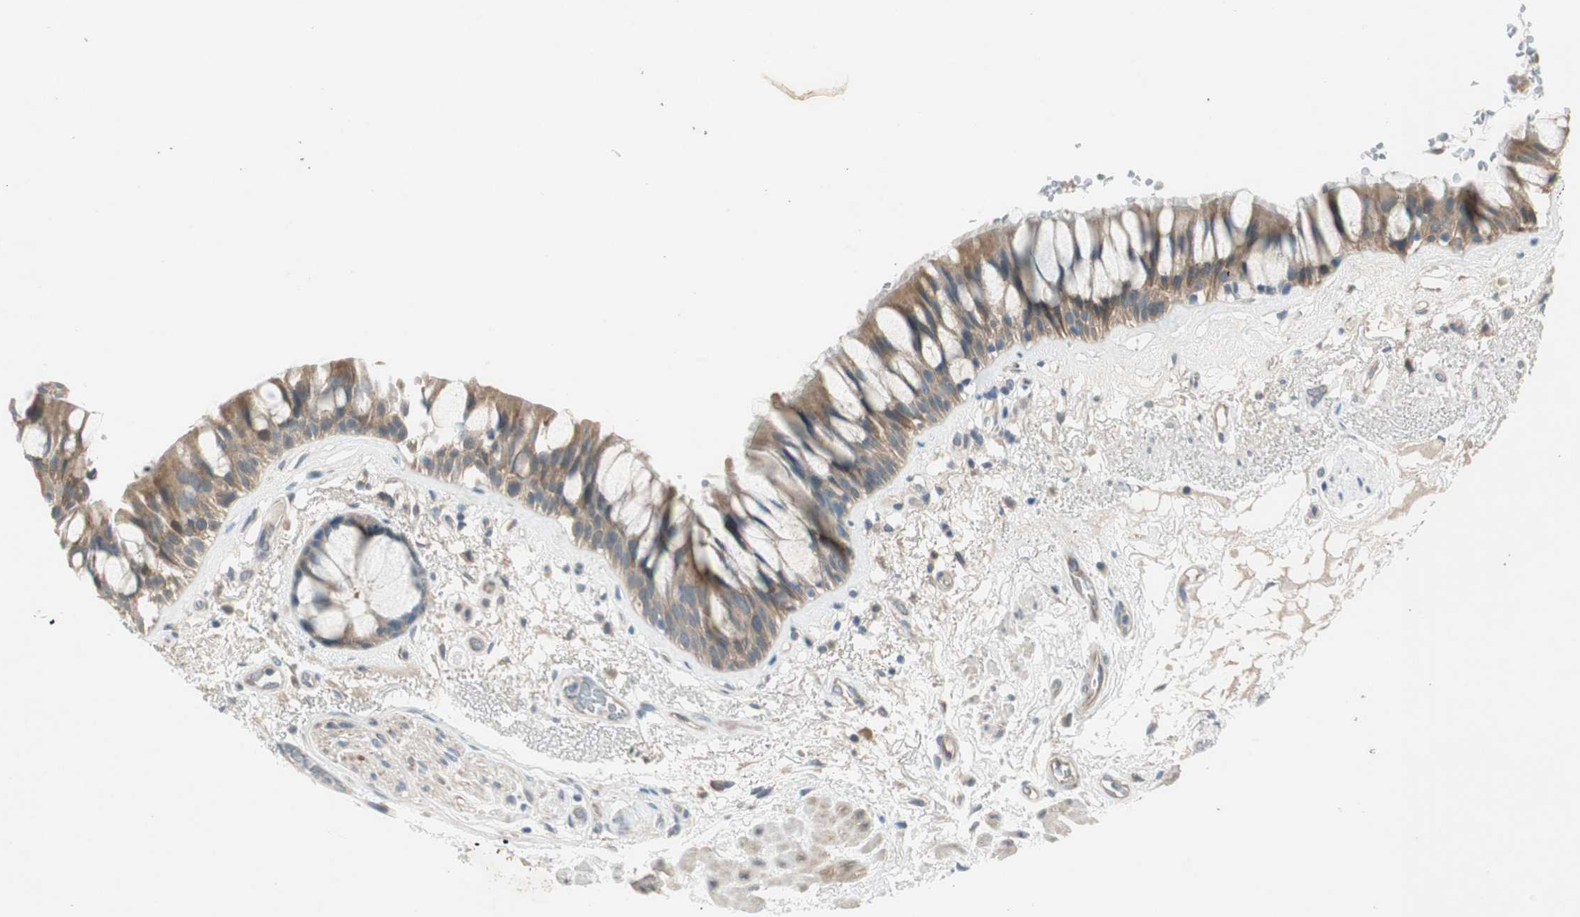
{"staining": {"intensity": "moderate", "quantity": ">75%", "location": "cytoplasmic/membranous"}, "tissue": "bronchus", "cell_type": "Respiratory epithelial cells", "image_type": "normal", "snomed": [{"axis": "morphology", "description": "Normal tissue, NOS"}, {"axis": "topography", "description": "Bronchus"}], "caption": "About >75% of respiratory epithelial cells in unremarkable bronchus demonstrate moderate cytoplasmic/membranous protein positivity as visualized by brown immunohistochemical staining.", "gene": "NCLN", "patient": {"sex": "male", "age": 66}}